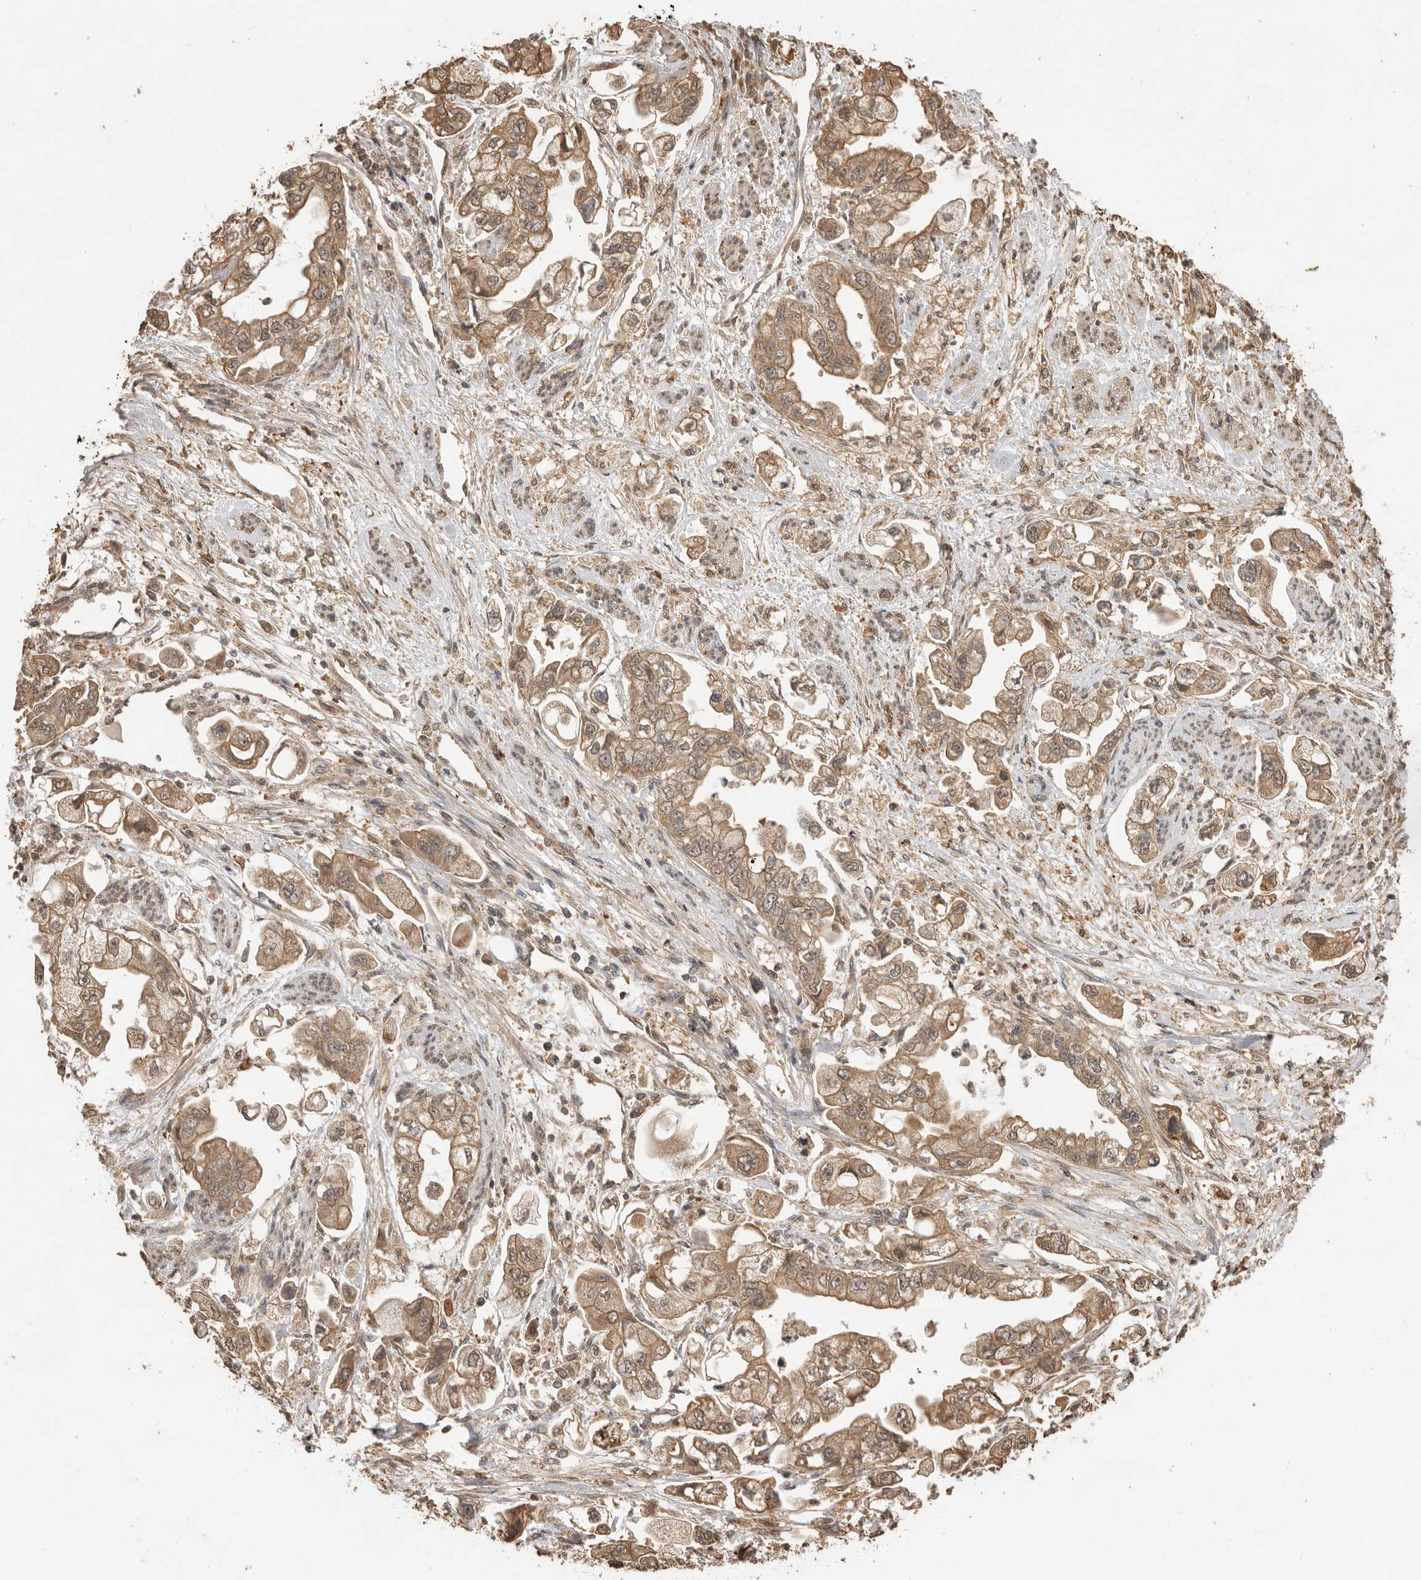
{"staining": {"intensity": "moderate", "quantity": ">75%", "location": "cytoplasmic/membranous,nuclear"}, "tissue": "stomach cancer", "cell_type": "Tumor cells", "image_type": "cancer", "snomed": [{"axis": "morphology", "description": "Adenocarcinoma, NOS"}, {"axis": "topography", "description": "Stomach"}], "caption": "Moderate cytoplasmic/membranous and nuclear expression for a protein is identified in approximately >75% of tumor cells of stomach adenocarcinoma using IHC.", "gene": "JAG2", "patient": {"sex": "male", "age": 62}}